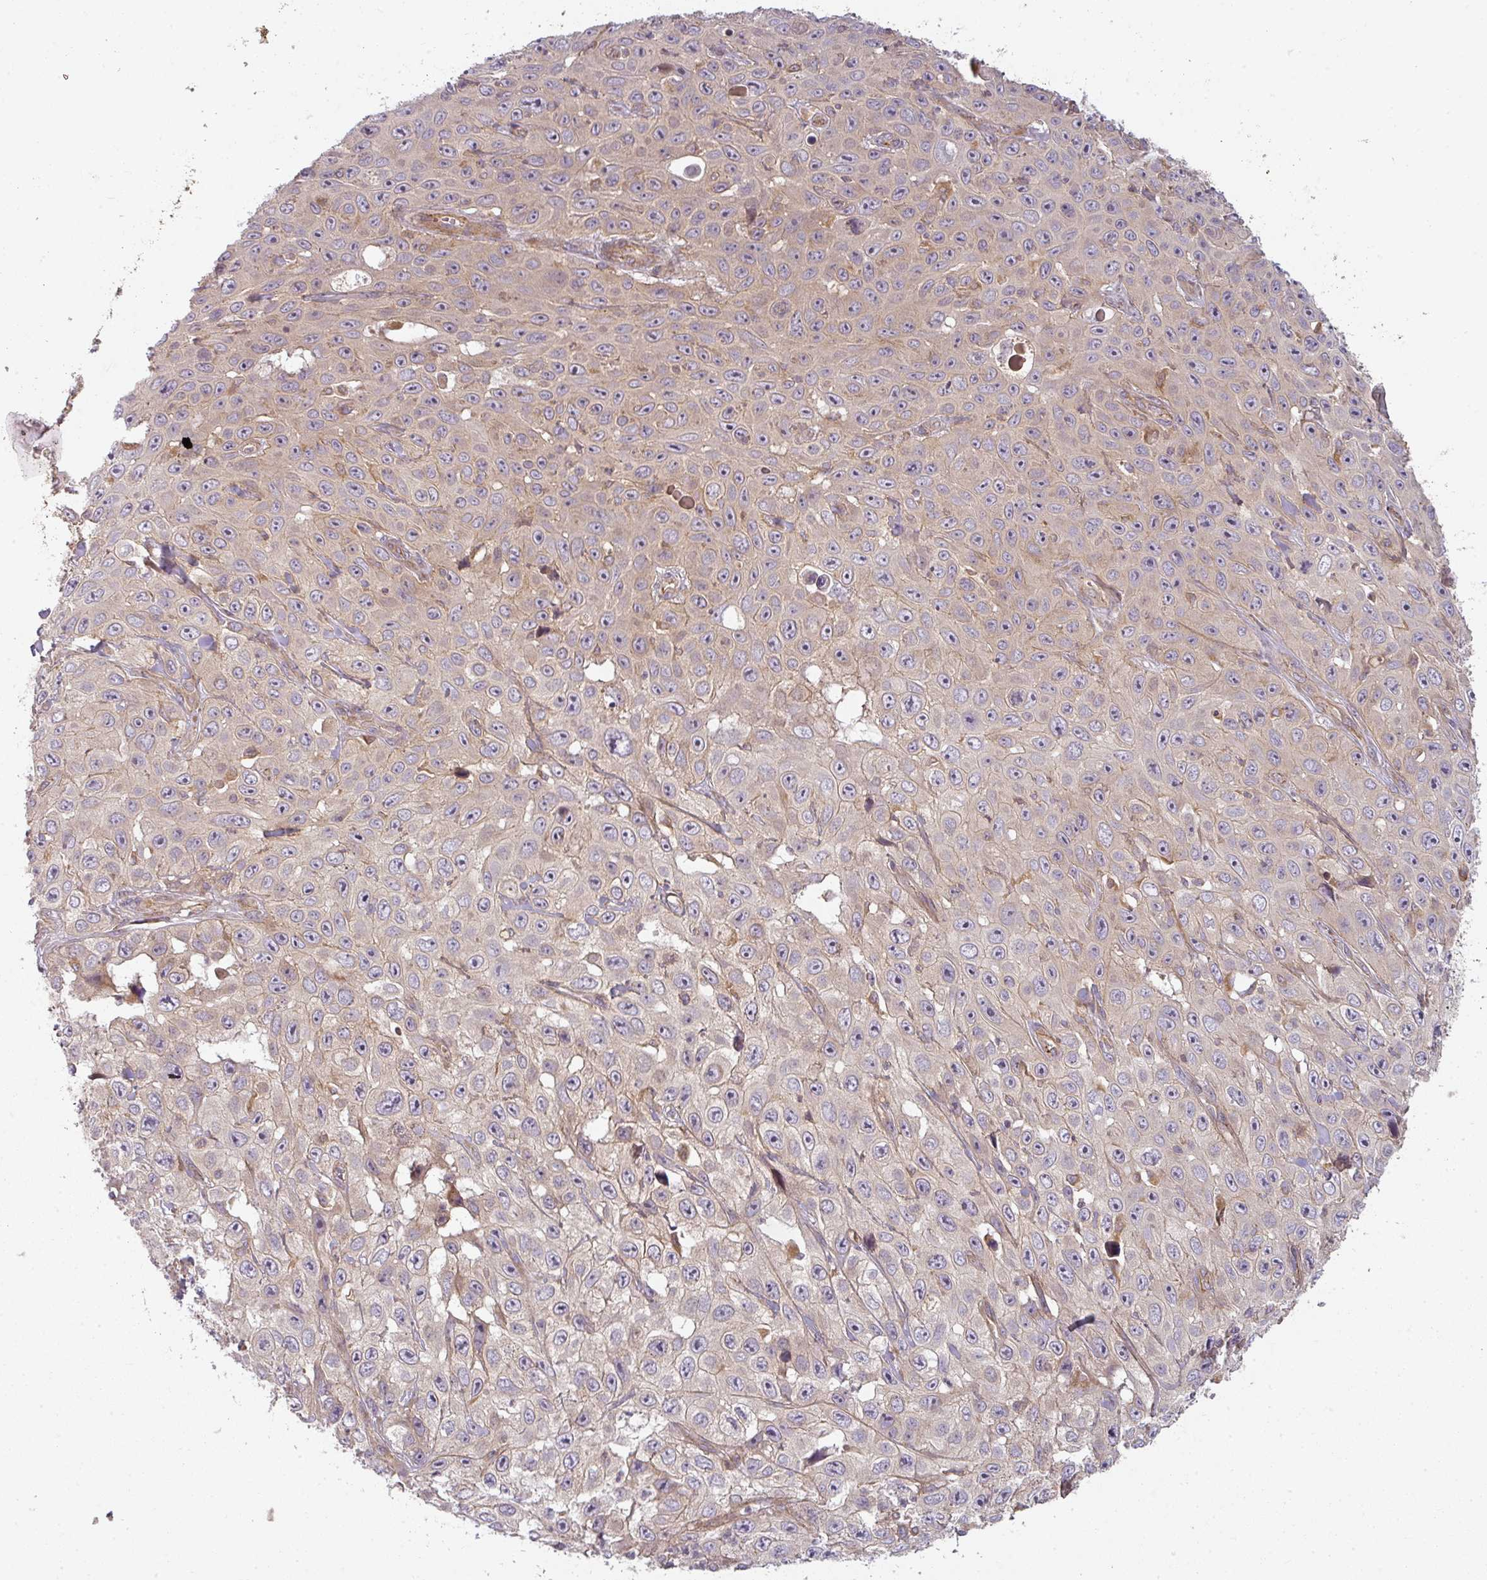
{"staining": {"intensity": "weak", "quantity": "25%-75%", "location": "cytoplasmic/membranous"}, "tissue": "skin cancer", "cell_type": "Tumor cells", "image_type": "cancer", "snomed": [{"axis": "morphology", "description": "Squamous cell carcinoma, NOS"}, {"axis": "topography", "description": "Skin"}], "caption": "Immunohistochemical staining of squamous cell carcinoma (skin) displays low levels of weak cytoplasmic/membranous staining in approximately 25%-75% of tumor cells. (DAB IHC with brightfield microscopy, high magnification).", "gene": "CNOT1", "patient": {"sex": "male", "age": 82}}